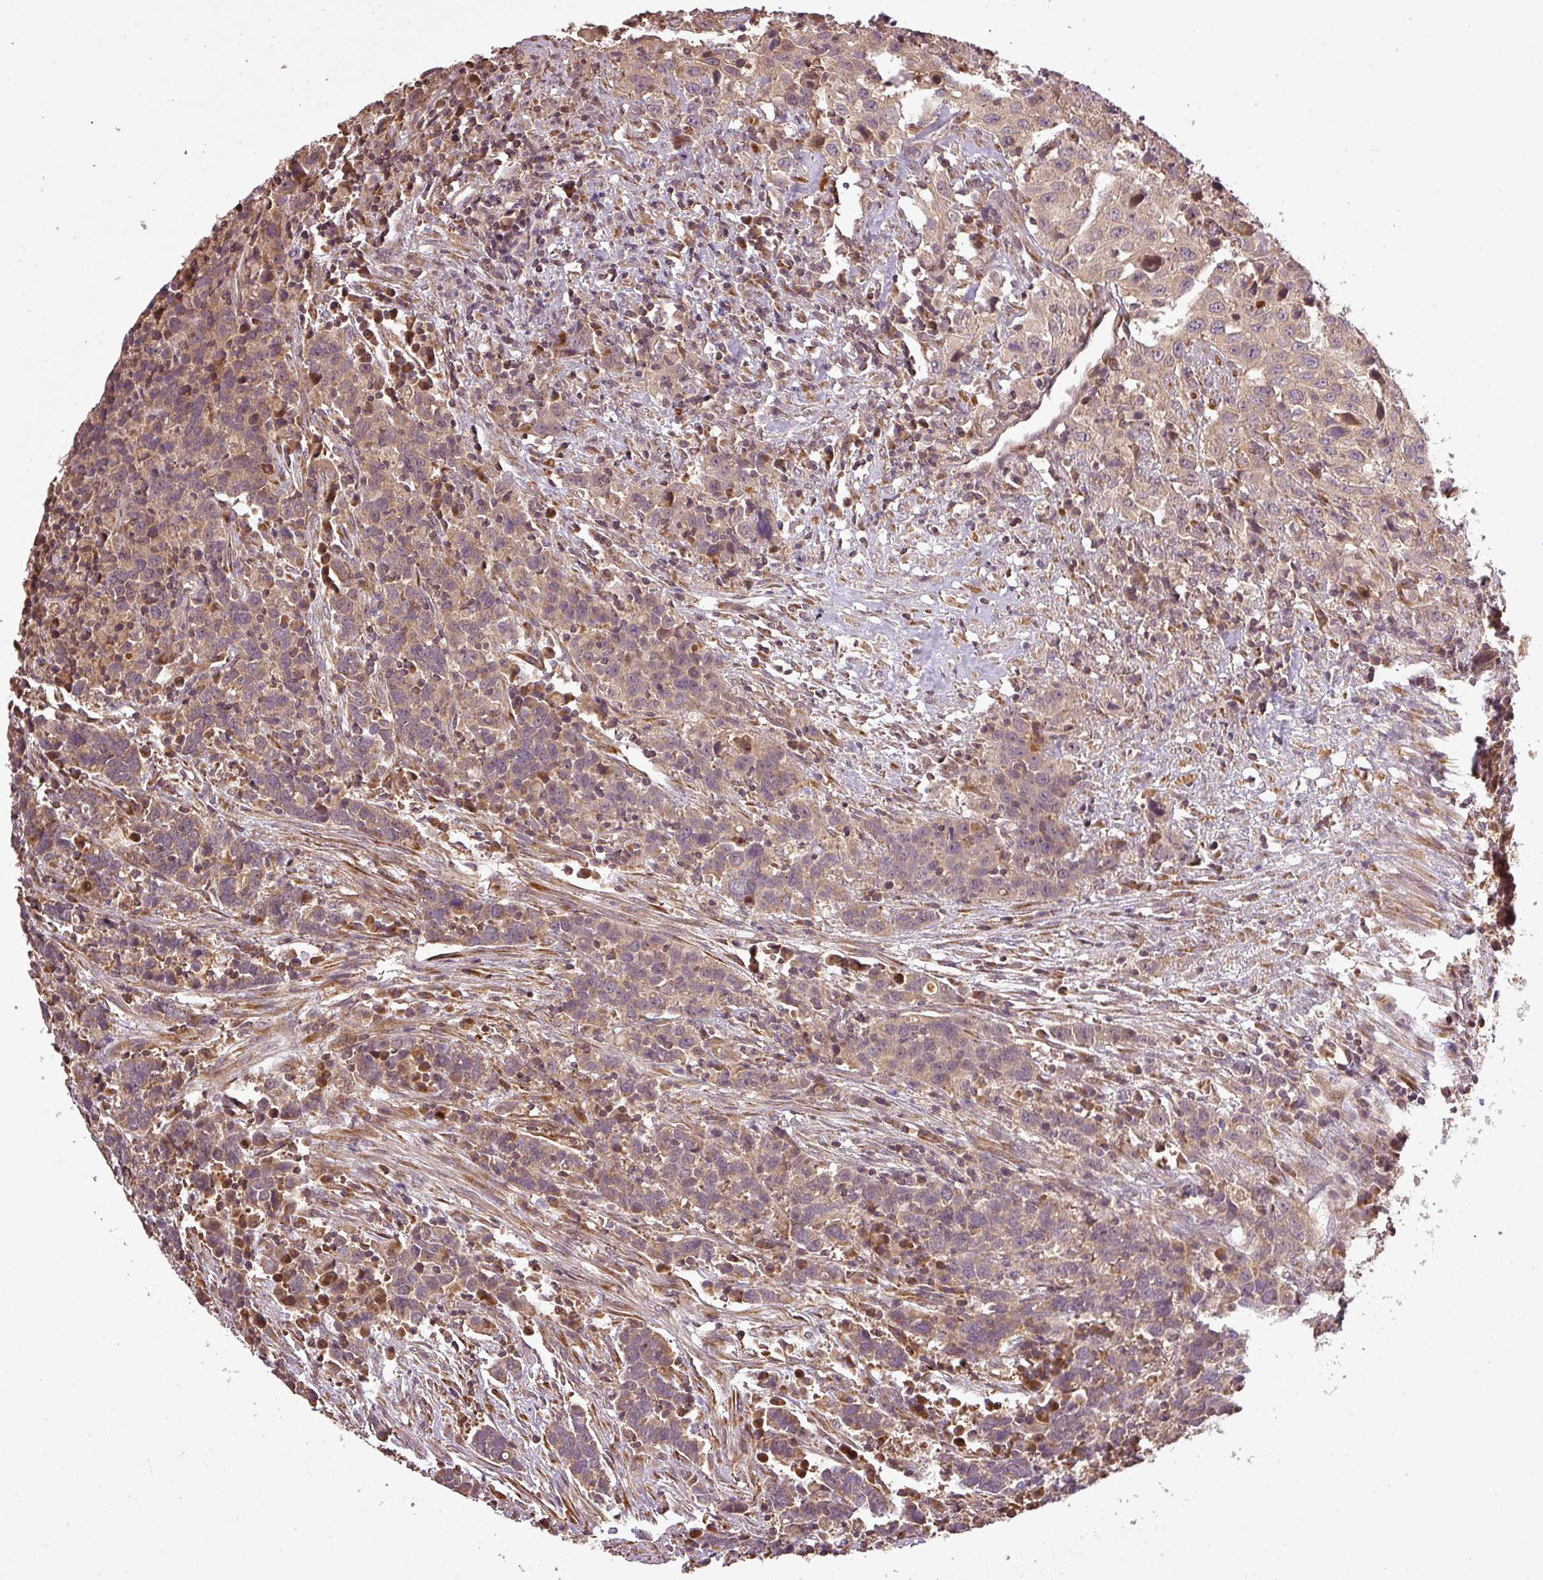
{"staining": {"intensity": "moderate", "quantity": ">75%", "location": "cytoplasmic/membranous"}, "tissue": "urothelial cancer", "cell_type": "Tumor cells", "image_type": "cancer", "snomed": [{"axis": "morphology", "description": "Urothelial carcinoma, High grade"}, {"axis": "topography", "description": "Urinary bladder"}], "caption": "The micrograph exhibits a brown stain indicating the presence of a protein in the cytoplasmic/membranous of tumor cells in urothelial carcinoma (high-grade).", "gene": "FAIM", "patient": {"sex": "male", "age": 61}}